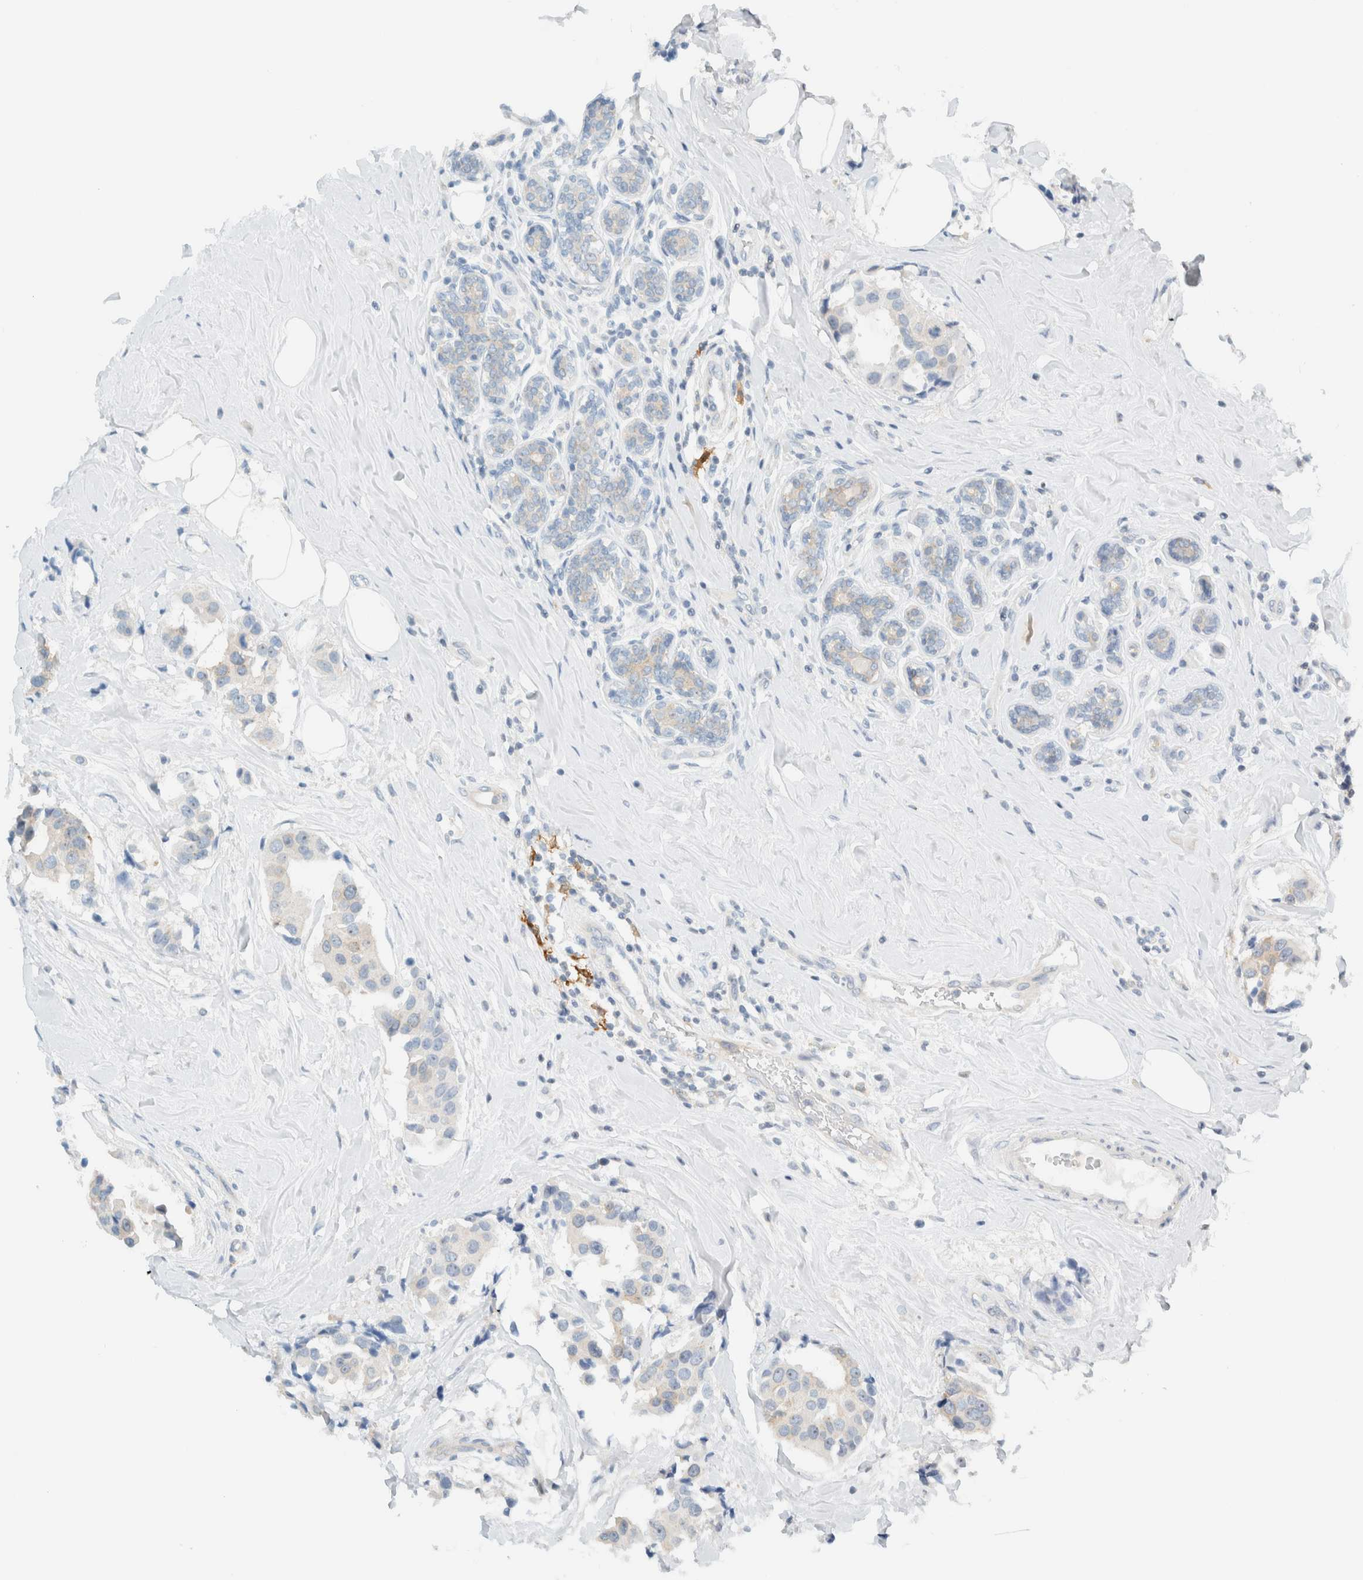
{"staining": {"intensity": "negative", "quantity": "none", "location": "none"}, "tissue": "breast cancer", "cell_type": "Tumor cells", "image_type": "cancer", "snomed": [{"axis": "morphology", "description": "Normal tissue, NOS"}, {"axis": "morphology", "description": "Duct carcinoma"}, {"axis": "topography", "description": "Breast"}], "caption": "High magnification brightfield microscopy of infiltrating ductal carcinoma (breast) stained with DAB (brown) and counterstained with hematoxylin (blue): tumor cells show no significant staining.", "gene": "NDE1", "patient": {"sex": "female", "age": 39}}